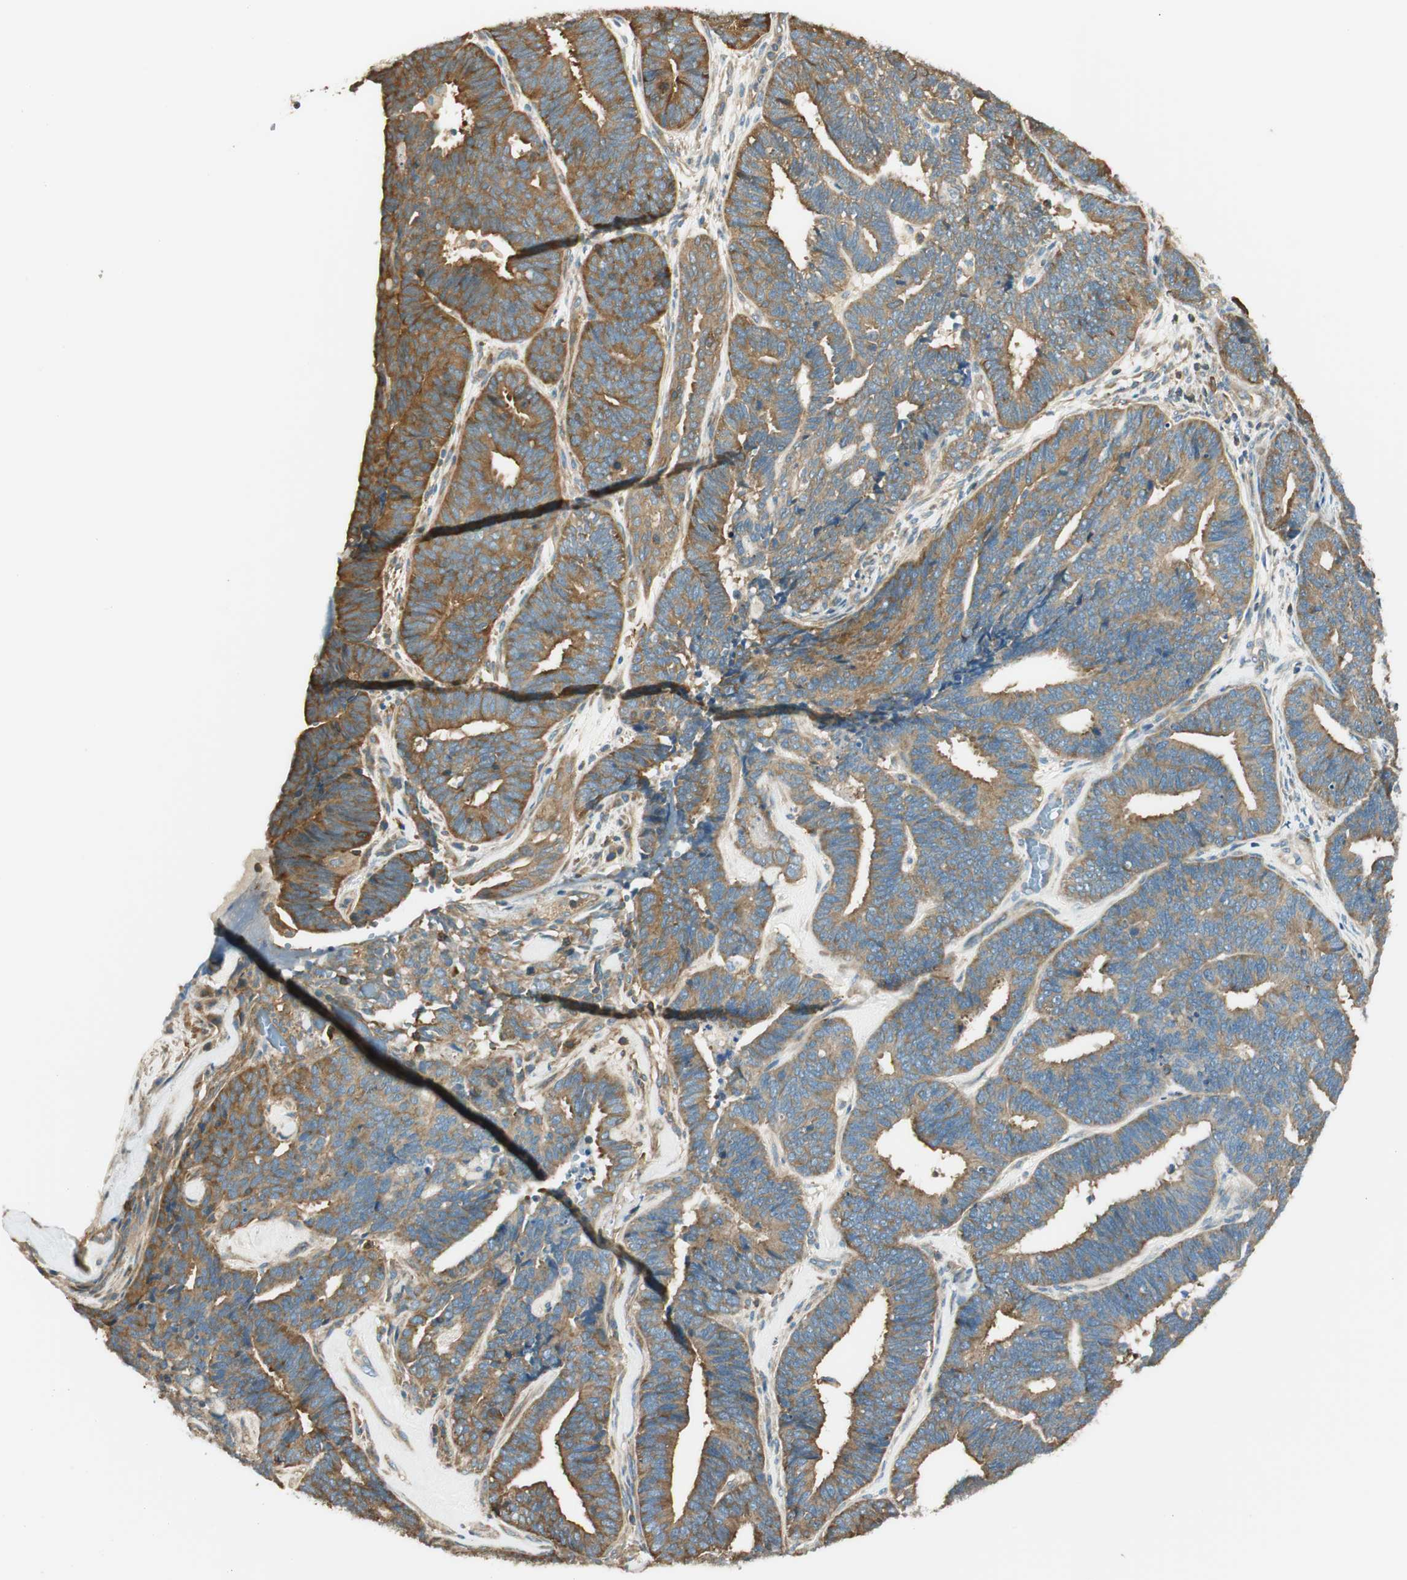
{"staining": {"intensity": "moderate", "quantity": ">75%", "location": "cytoplasmic/membranous"}, "tissue": "endometrial cancer", "cell_type": "Tumor cells", "image_type": "cancer", "snomed": [{"axis": "morphology", "description": "Adenocarcinoma, NOS"}, {"axis": "topography", "description": "Endometrium"}], "caption": "Endometrial cancer stained for a protein (brown) reveals moderate cytoplasmic/membranous positive staining in about >75% of tumor cells.", "gene": "PI4K2B", "patient": {"sex": "female", "age": 70}}